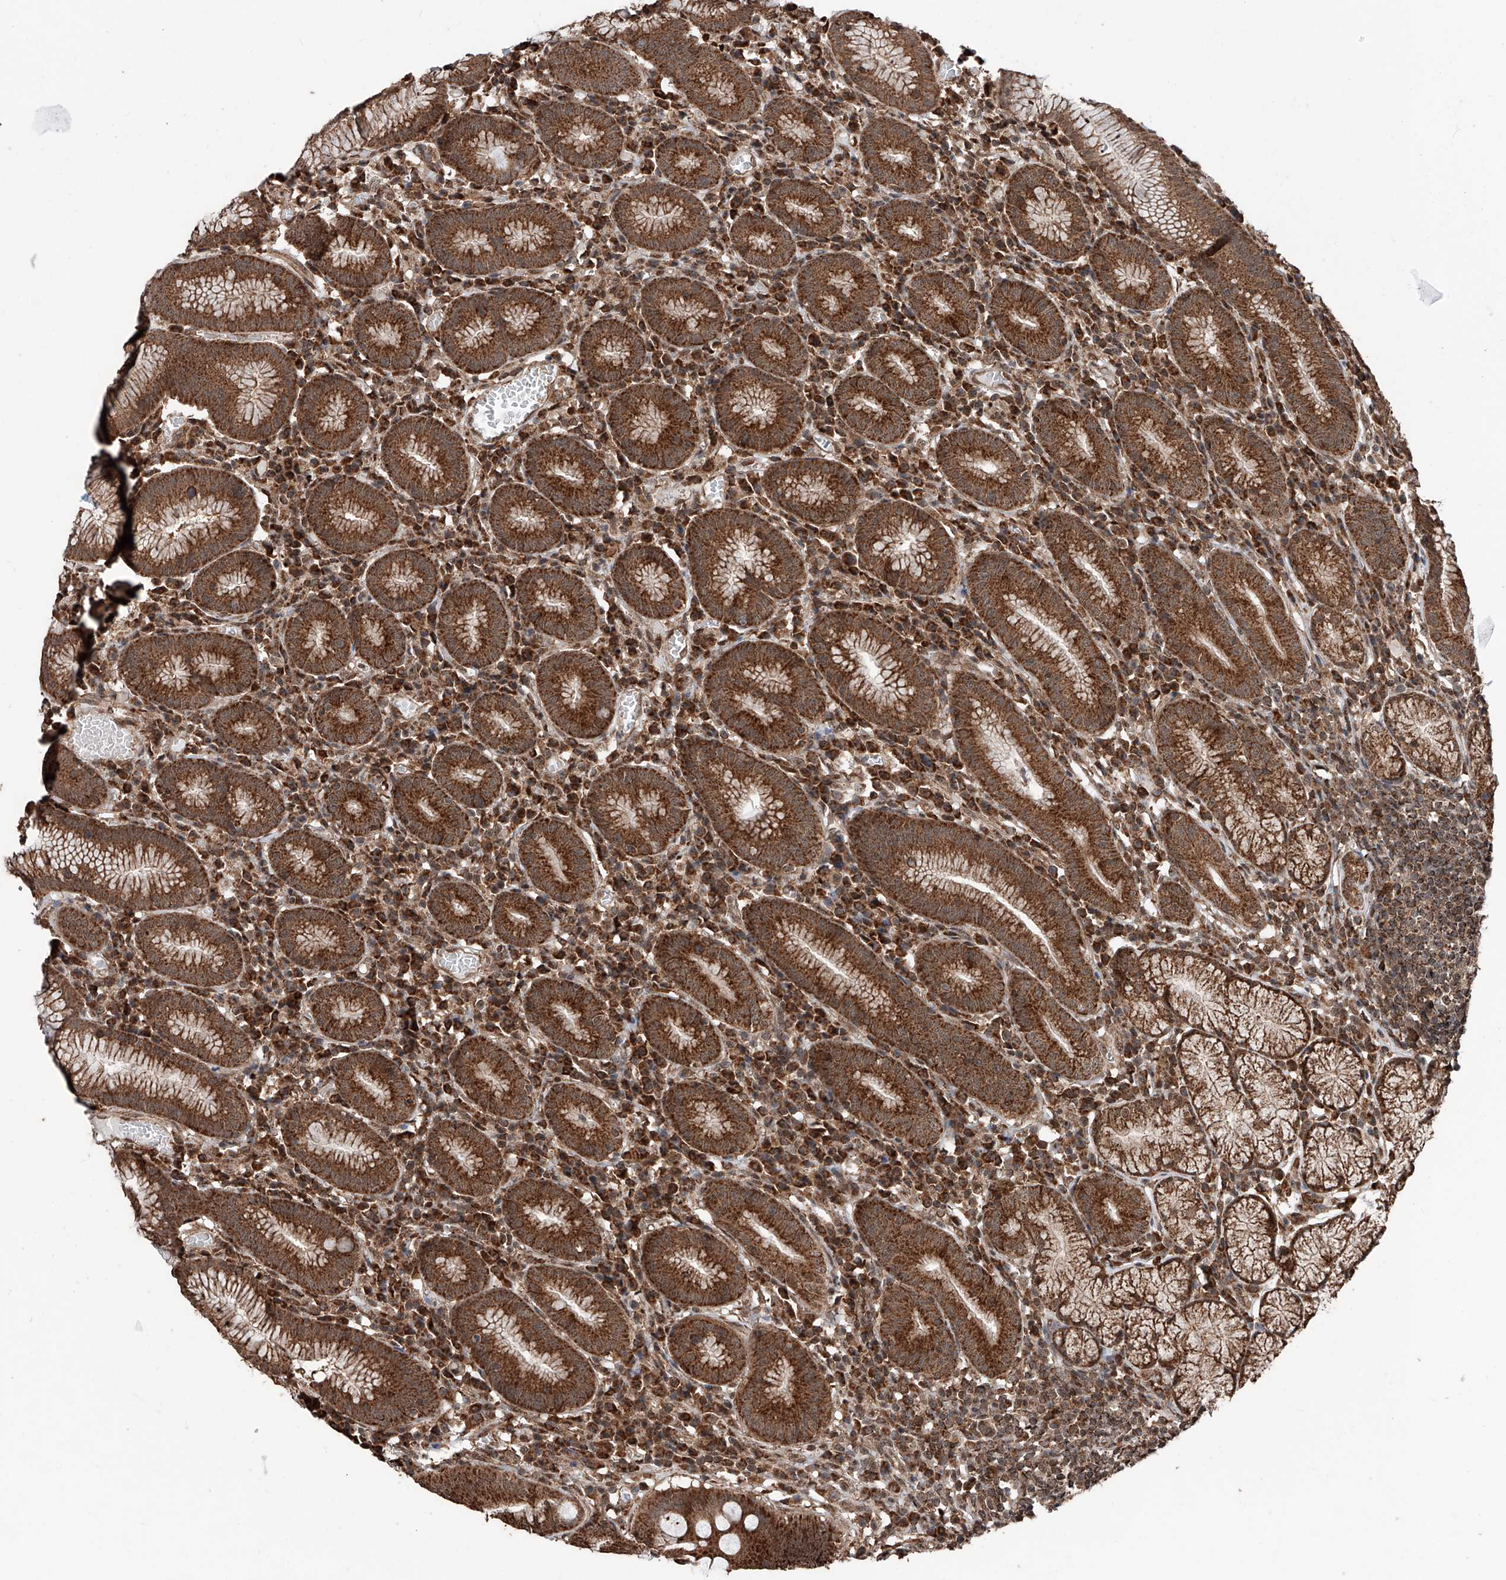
{"staining": {"intensity": "strong", "quantity": ">75%", "location": "cytoplasmic/membranous,nuclear"}, "tissue": "stomach", "cell_type": "Glandular cells", "image_type": "normal", "snomed": [{"axis": "morphology", "description": "Normal tissue, NOS"}, {"axis": "topography", "description": "Stomach"}], "caption": "Immunohistochemical staining of normal human stomach shows >75% levels of strong cytoplasmic/membranous,nuclear protein staining in about >75% of glandular cells. Using DAB (3,3'-diaminobenzidine) (brown) and hematoxylin (blue) stains, captured at high magnification using brightfield microscopy.", "gene": "ZNF445", "patient": {"sex": "male", "age": 55}}